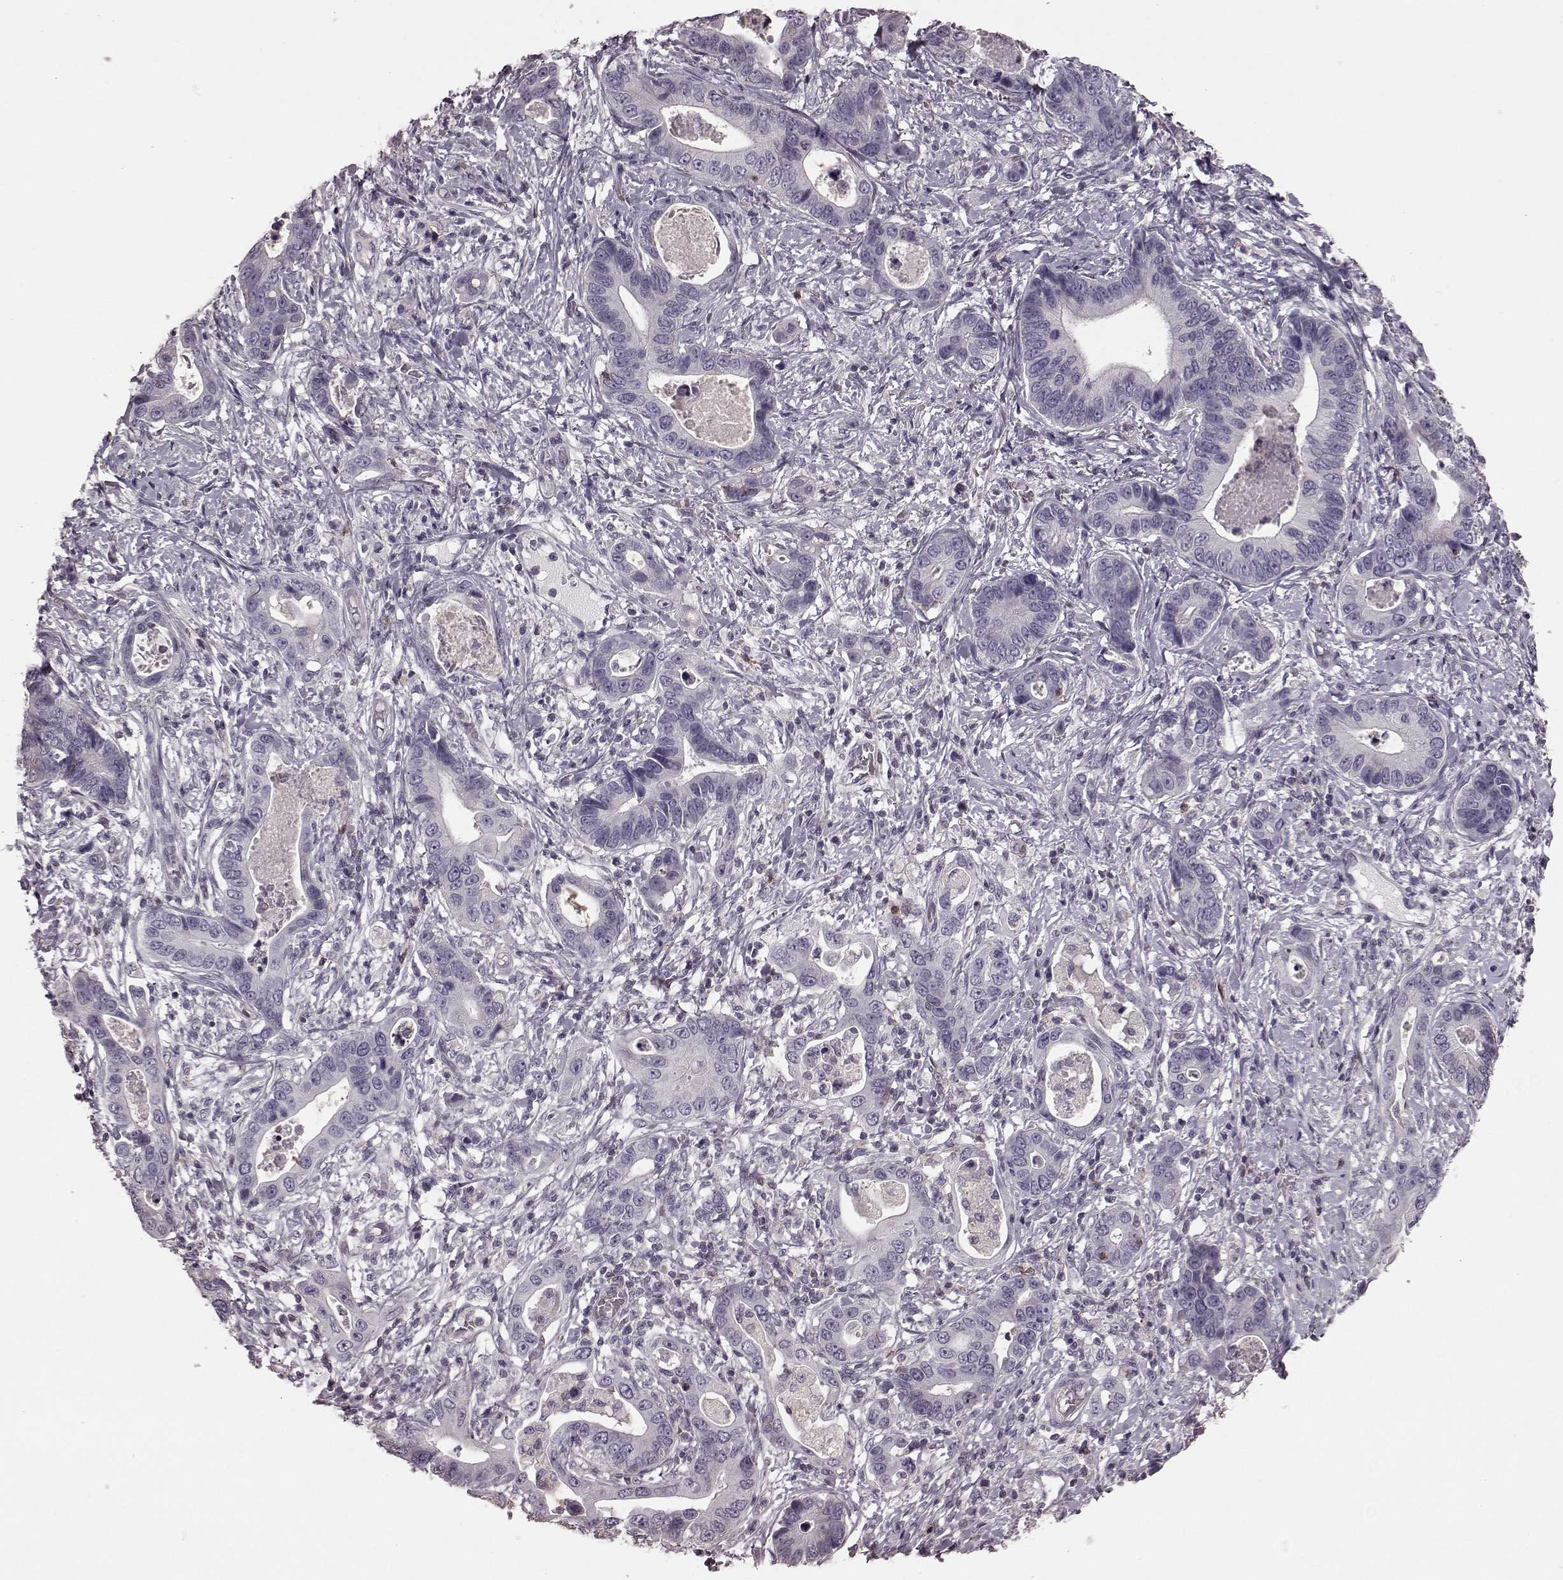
{"staining": {"intensity": "negative", "quantity": "none", "location": "none"}, "tissue": "stomach cancer", "cell_type": "Tumor cells", "image_type": "cancer", "snomed": [{"axis": "morphology", "description": "Adenocarcinoma, NOS"}, {"axis": "topography", "description": "Stomach"}], "caption": "Photomicrograph shows no protein staining in tumor cells of adenocarcinoma (stomach) tissue. (Stains: DAB IHC with hematoxylin counter stain, Microscopy: brightfield microscopy at high magnification).", "gene": "PDCD1", "patient": {"sex": "male", "age": 84}}